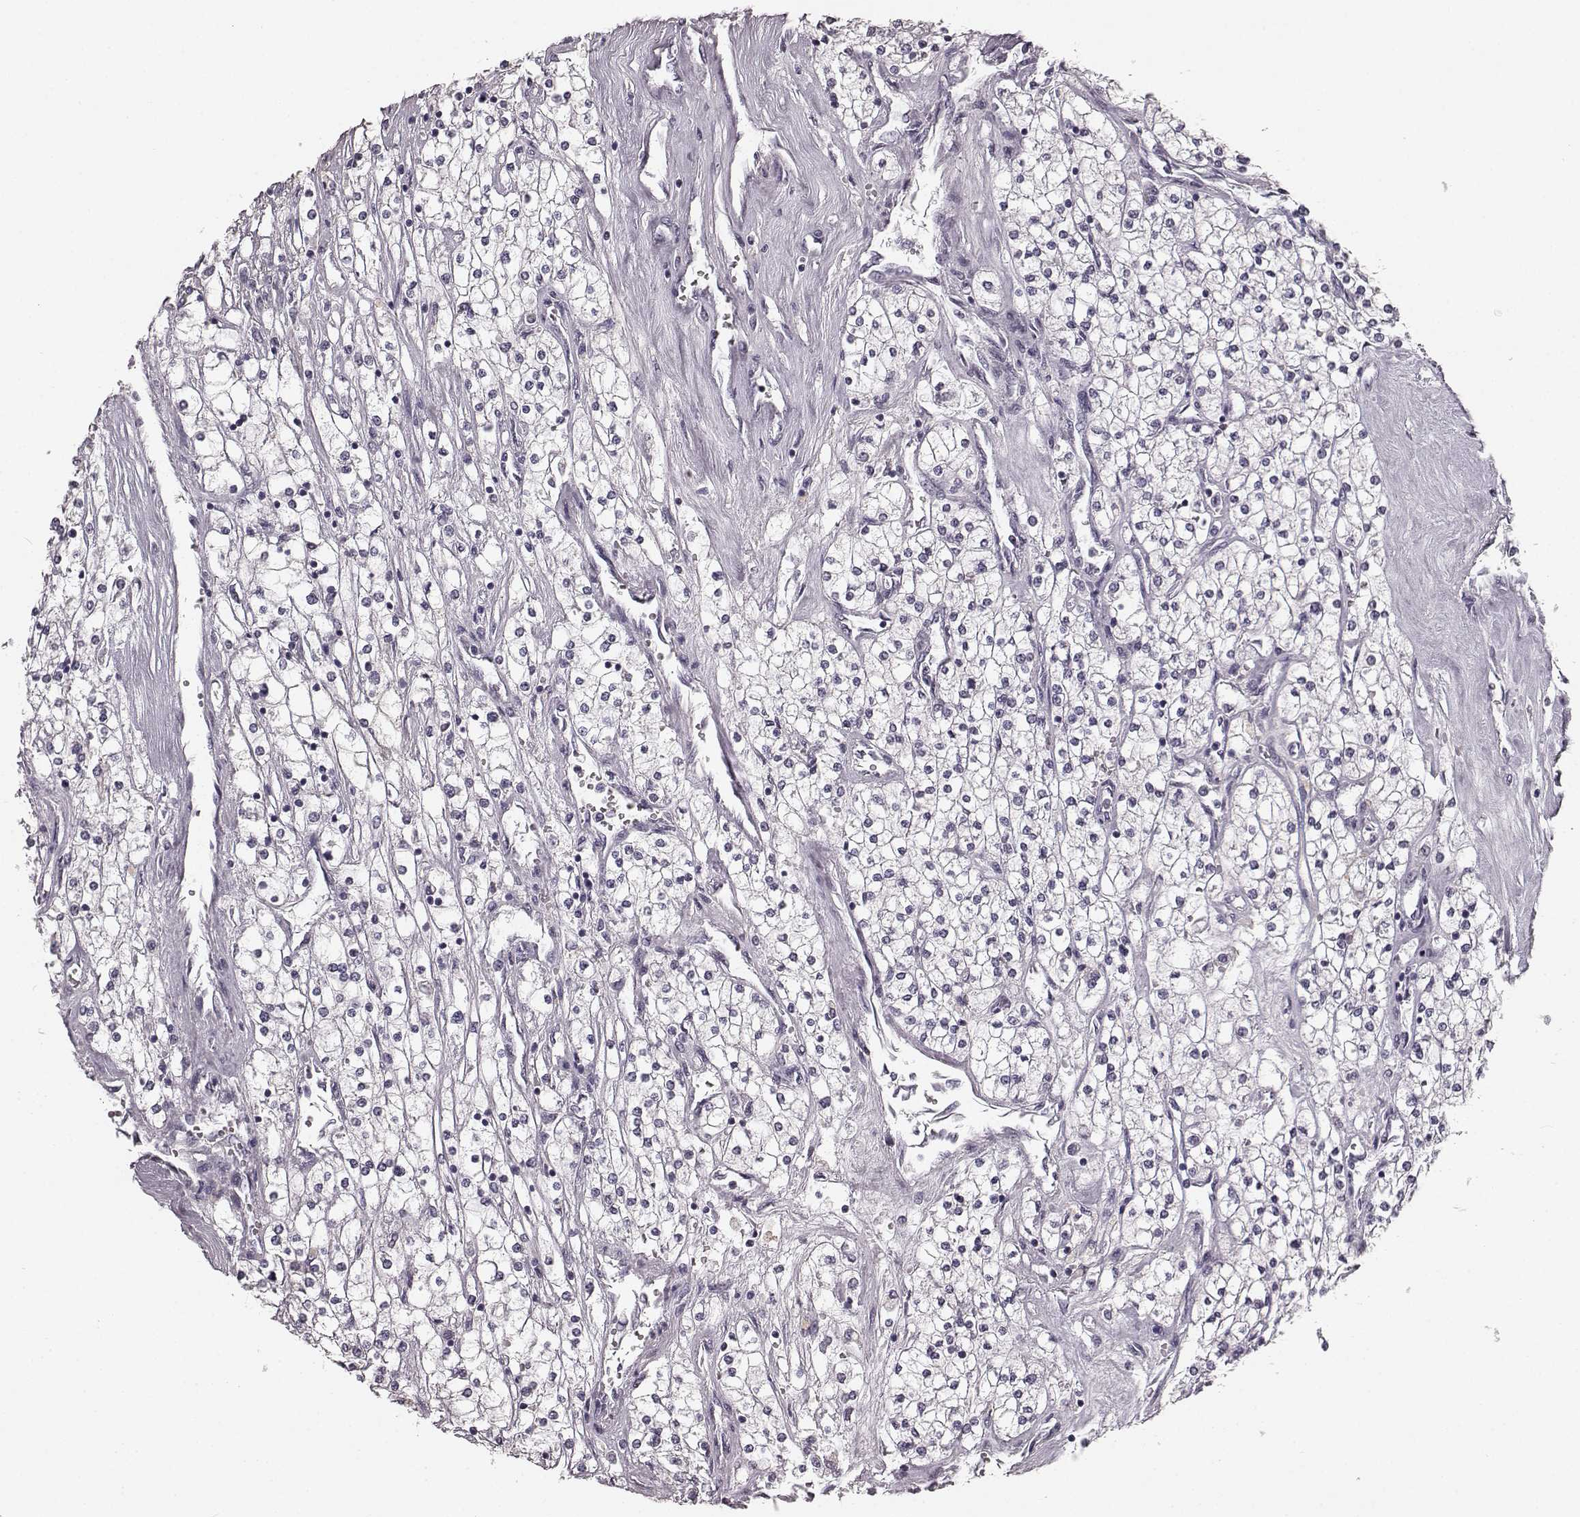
{"staining": {"intensity": "negative", "quantity": "none", "location": "none"}, "tissue": "renal cancer", "cell_type": "Tumor cells", "image_type": "cancer", "snomed": [{"axis": "morphology", "description": "Adenocarcinoma, NOS"}, {"axis": "topography", "description": "Kidney"}], "caption": "A high-resolution image shows immunohistochemistry (IHC) staining of adenocarcinoma (renal), which displays no significant expression in tumor cells. (Stains: DAB immunohistochemistry with hematoxylin counter stain, Microscopy: brightfield microscopy at high magnification).", "gene": "RIT2", "patient": {"sex": "male", "age": 80}}